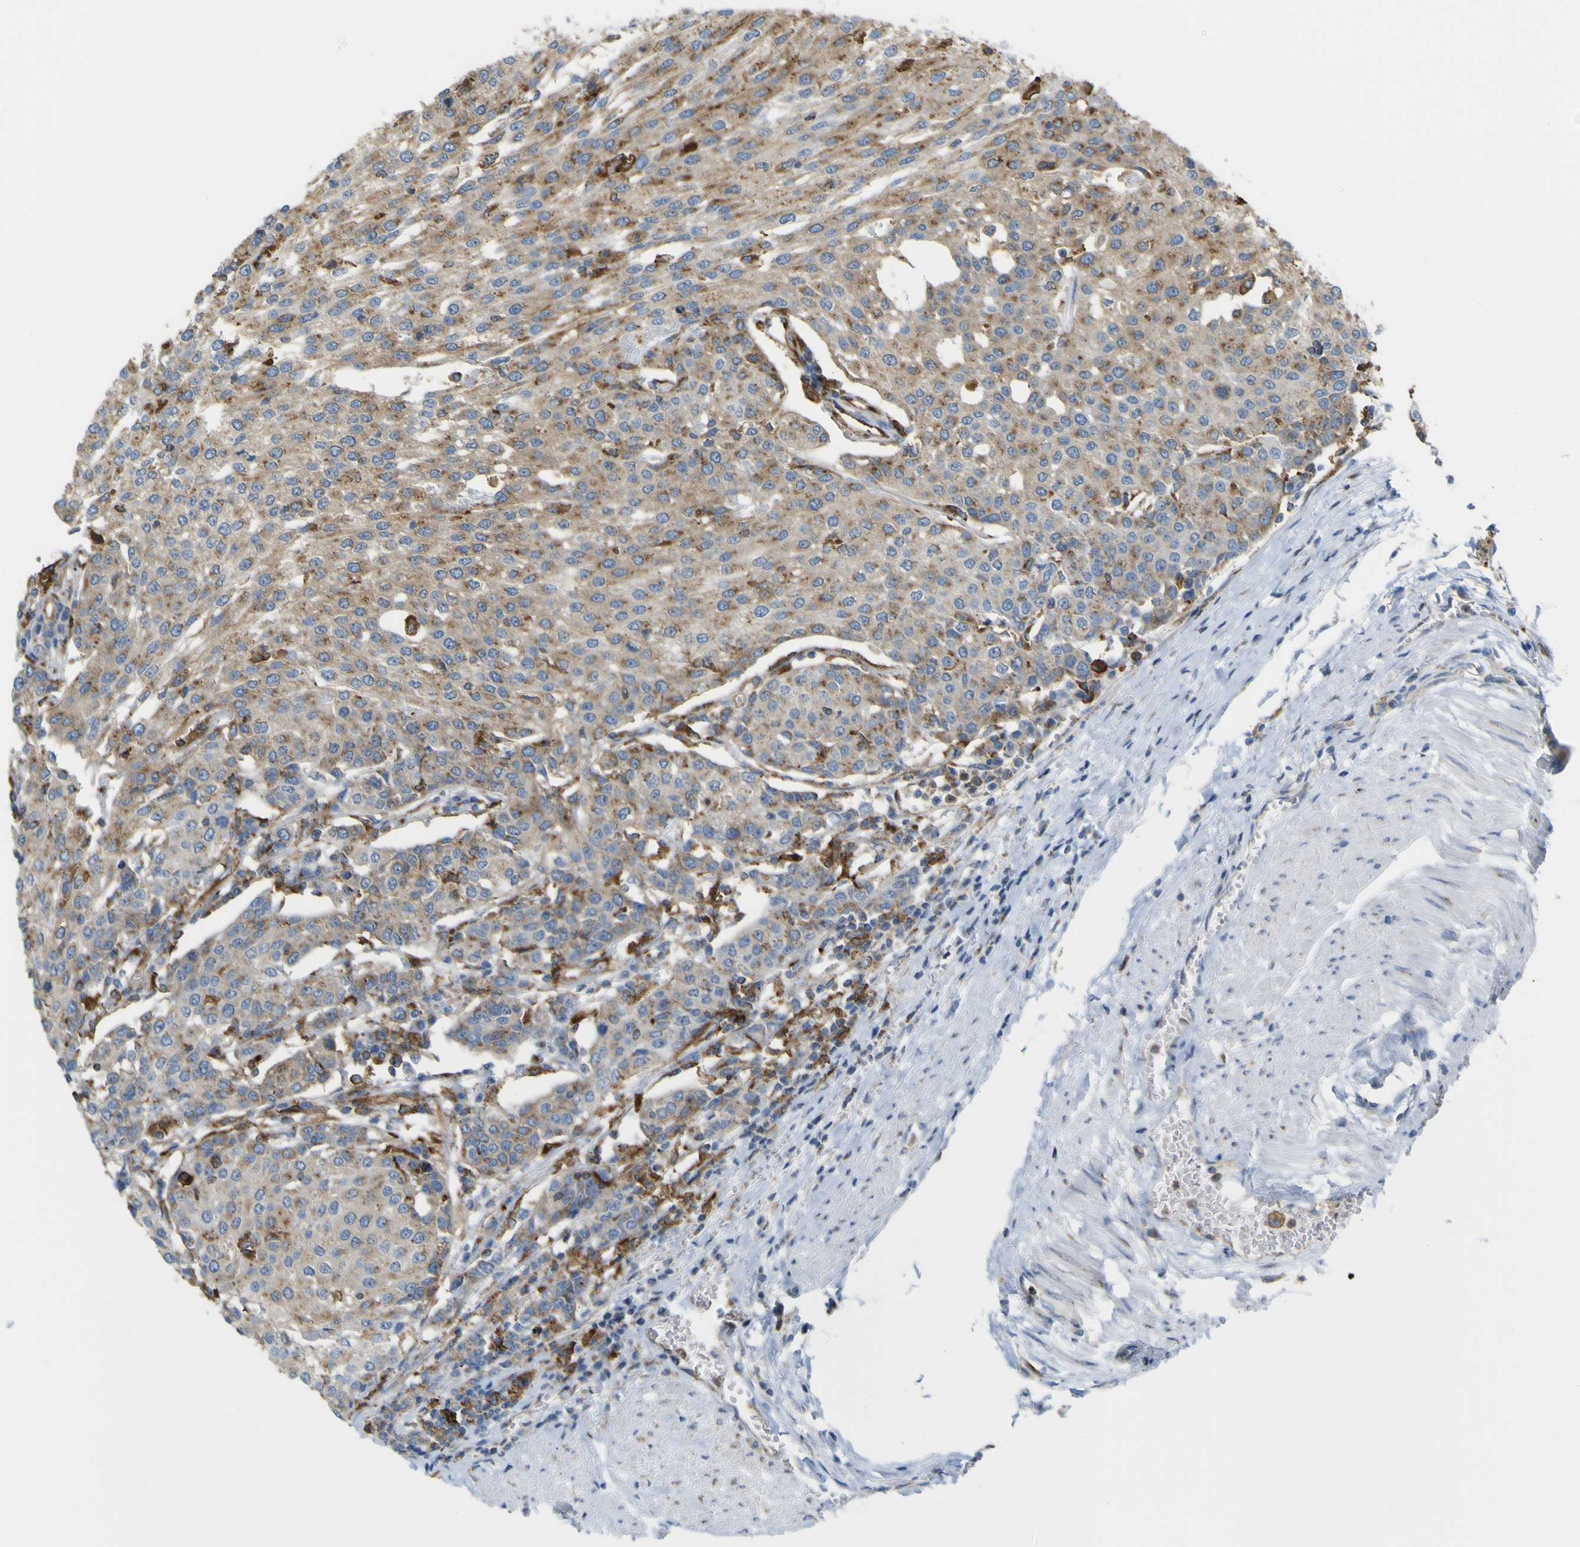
{"staining": {"intensity": "weak", "quantity": ">75%", "location": "cytoplasmic/membranous"}, "tissue": "urothelial cancer", "cell_type": "Tumor cells", "image_type": "cancer", "snomed": [{"axis": "morphology", "description": "Urothelial carcinoma, High grade"}, {"axis": "topography", "description": "Urinary bladder"}], "caption": "Urothelial cancer stained with a protein marker exhibits weak staining in tumor cells.", "gene": "IGF2R", "patient": {"sex": "female", "age": 85}}